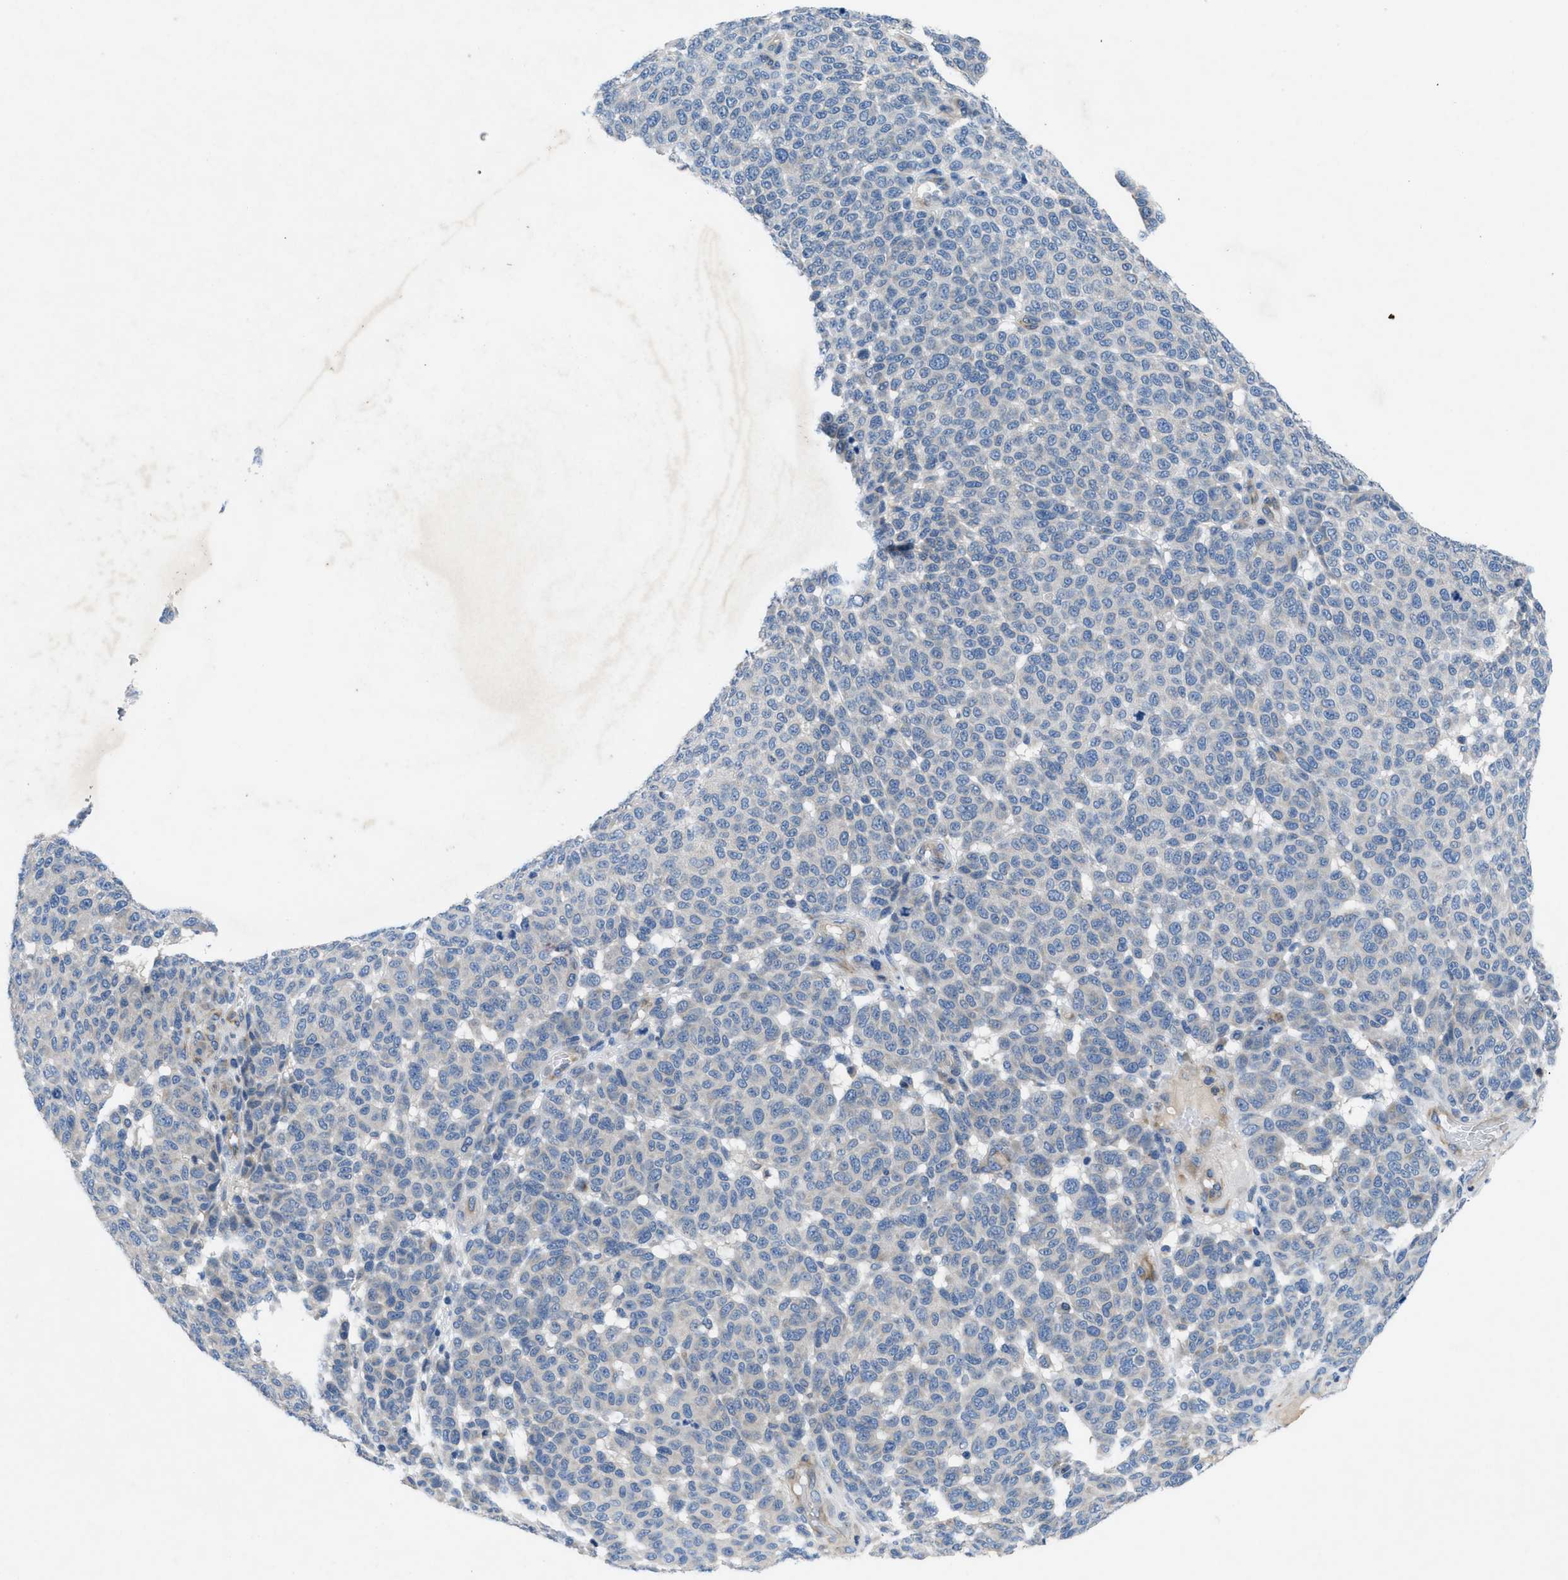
{"staining": {"intensity": "negative", "quantity": "none", "location": "none"}, "tissue": "melanoma", "cell_type": "Tumor cells", "image_type": "cancer", "snomed": [{"axis": "morphology", "description": "Malignant melanoma, NOS"}, {"axis": "topography", "description": "Skin"}], "caption": "A micrograph of human melanoma is negative for staining in tumor cells.", "gene": "PGR", "patient": {"sex": "male", "age": 59}}